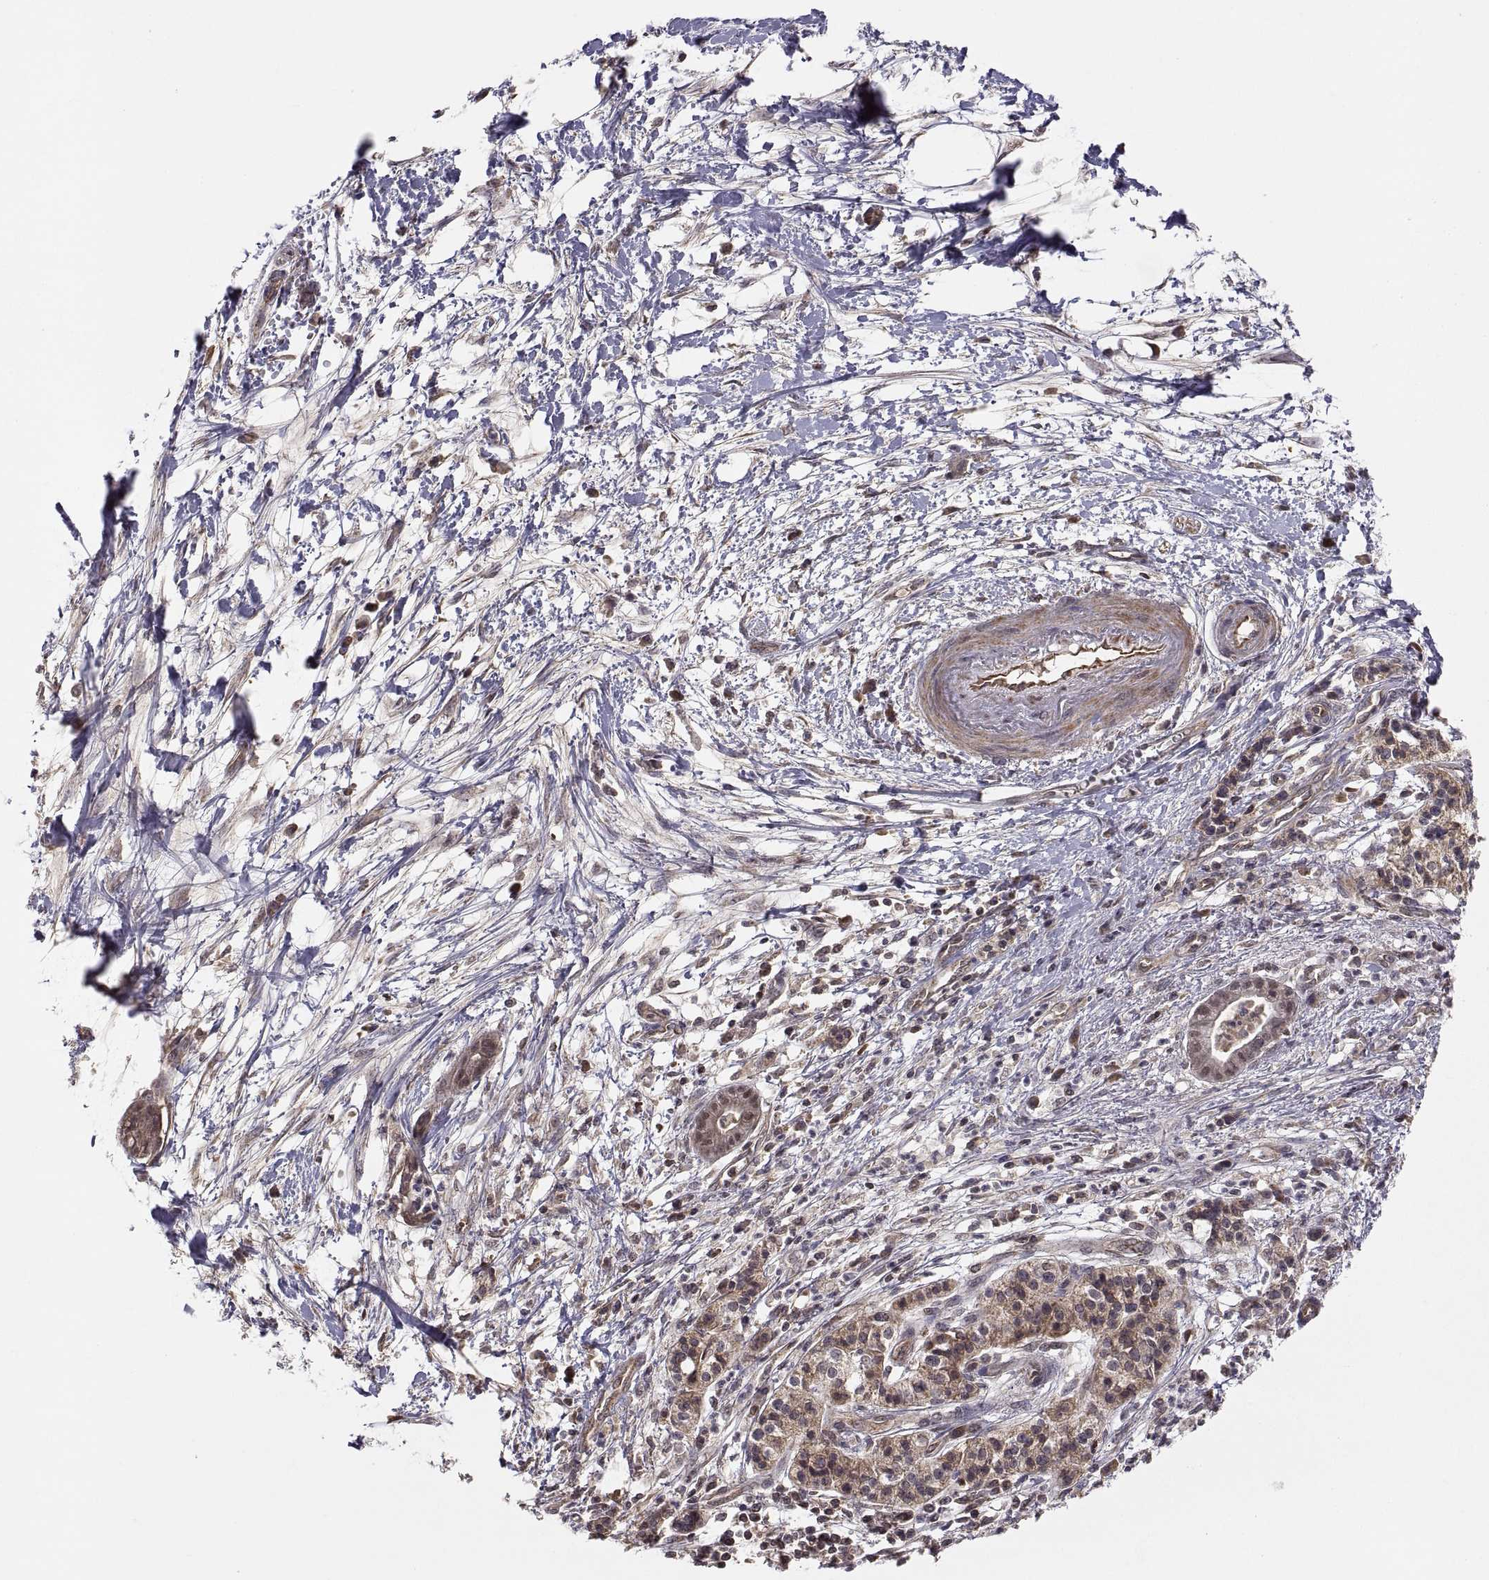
{"staining": {"intensity": "moderate", "quantity": "<25%", "location": "cytoplasmic/membranous"}, "tissue": "pancreatic cancer", "cell_type": "Tumor cells", "image_type": "cancer", "snomed": [{"axis": "morphology", "description": "Normal tissue, NOS"}, {"axis": "morphology", "description": "Adenocarcinoma, NOS"}, {"axis": "topography", "description": "Lymph node"}, {"axis": "topography", "description": "Pancreas"}], "caption": "The immunohistochemical stain shows moderate cytoplasmic/membranous positivity in tumor cells of pancreatic adenocarcinoma tissue. Nuclei are stained in blue.", "gene": "ABL2", "patient": {"sex": "female", "age": 58}}